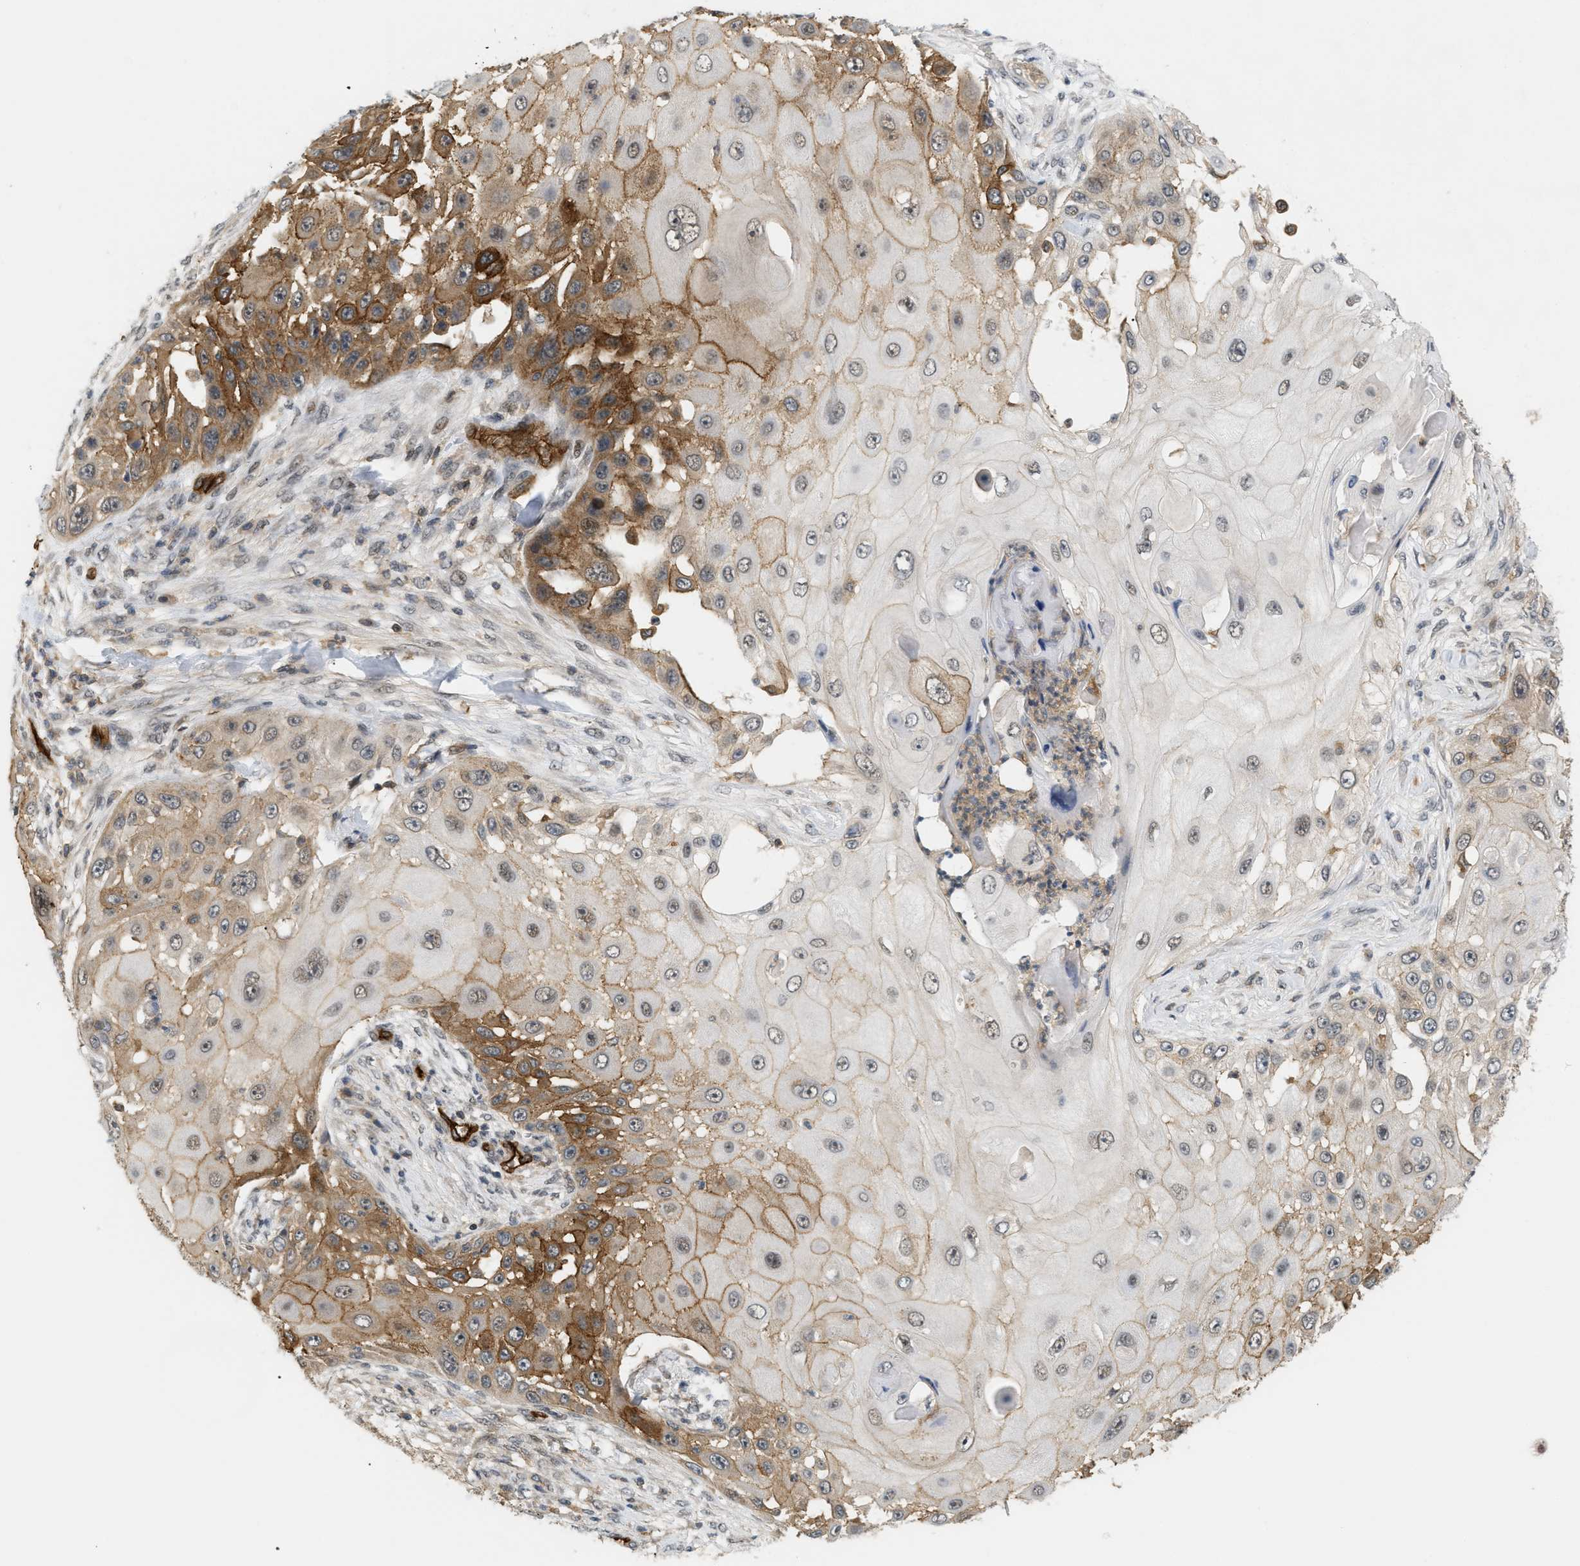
{"staining": {"intensity": "moderate", "quantity": ">75%", "location": "cytoplasmic/membranous"}, "tissue": "skin cancer", "cell_type": "Tumor cells", "image_type": "cancer", "snomed": [{"axis": "morphology", "description": "Squamous cell carcinoma, NOS"}, {"axis": "topography", "description": "Skin"}], "caption": "Moderate cytoplasmic/membranous expression is identified in about >75% of tumor cells in skin cancer. (Stains: DAB in brown, nuclei in blue, Microscopy: brightfield microscopy at high magnification).", "gene": "PALMD", "patient": {"sex": "female", "age": 44}}